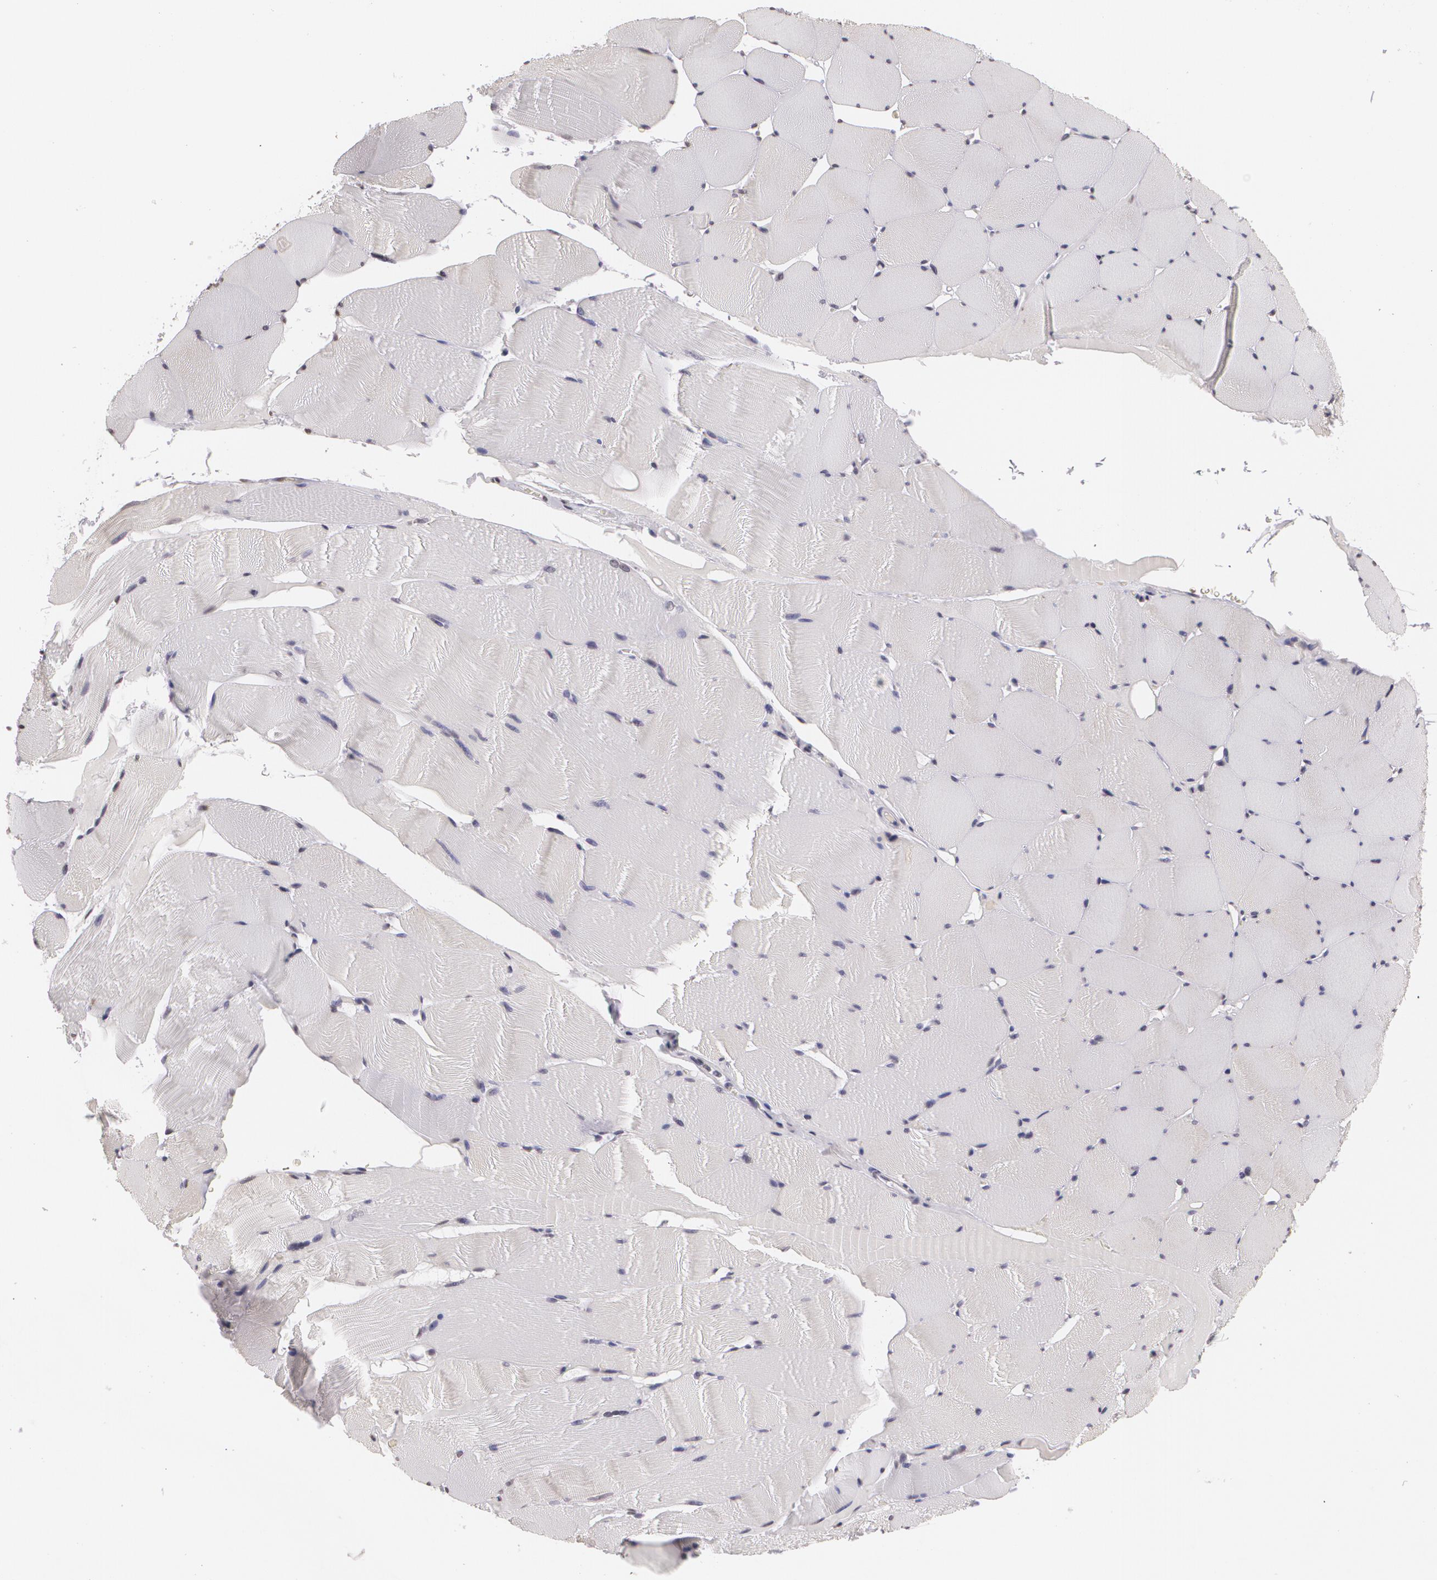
{"staining": {"intensity": "negative", "quantity": "none", "location": "none"}, "tissue": "skeletal muscle", "cell_type": "Myocytes", "image_type": "normal", "snomed": [{"axis": "morphology", "description": "Normal tissue, NOS"}, {"axis": "topography", "description": "Skeletal muscle"}], "caption": "Immunohistochemistry histopathology image of unremarkable human skeletal muscle stained for a protein (brown), which demonstrates no staining in myocytes.", "gene": "MUC1", "patient": {"sex": "male", "age": 62}}